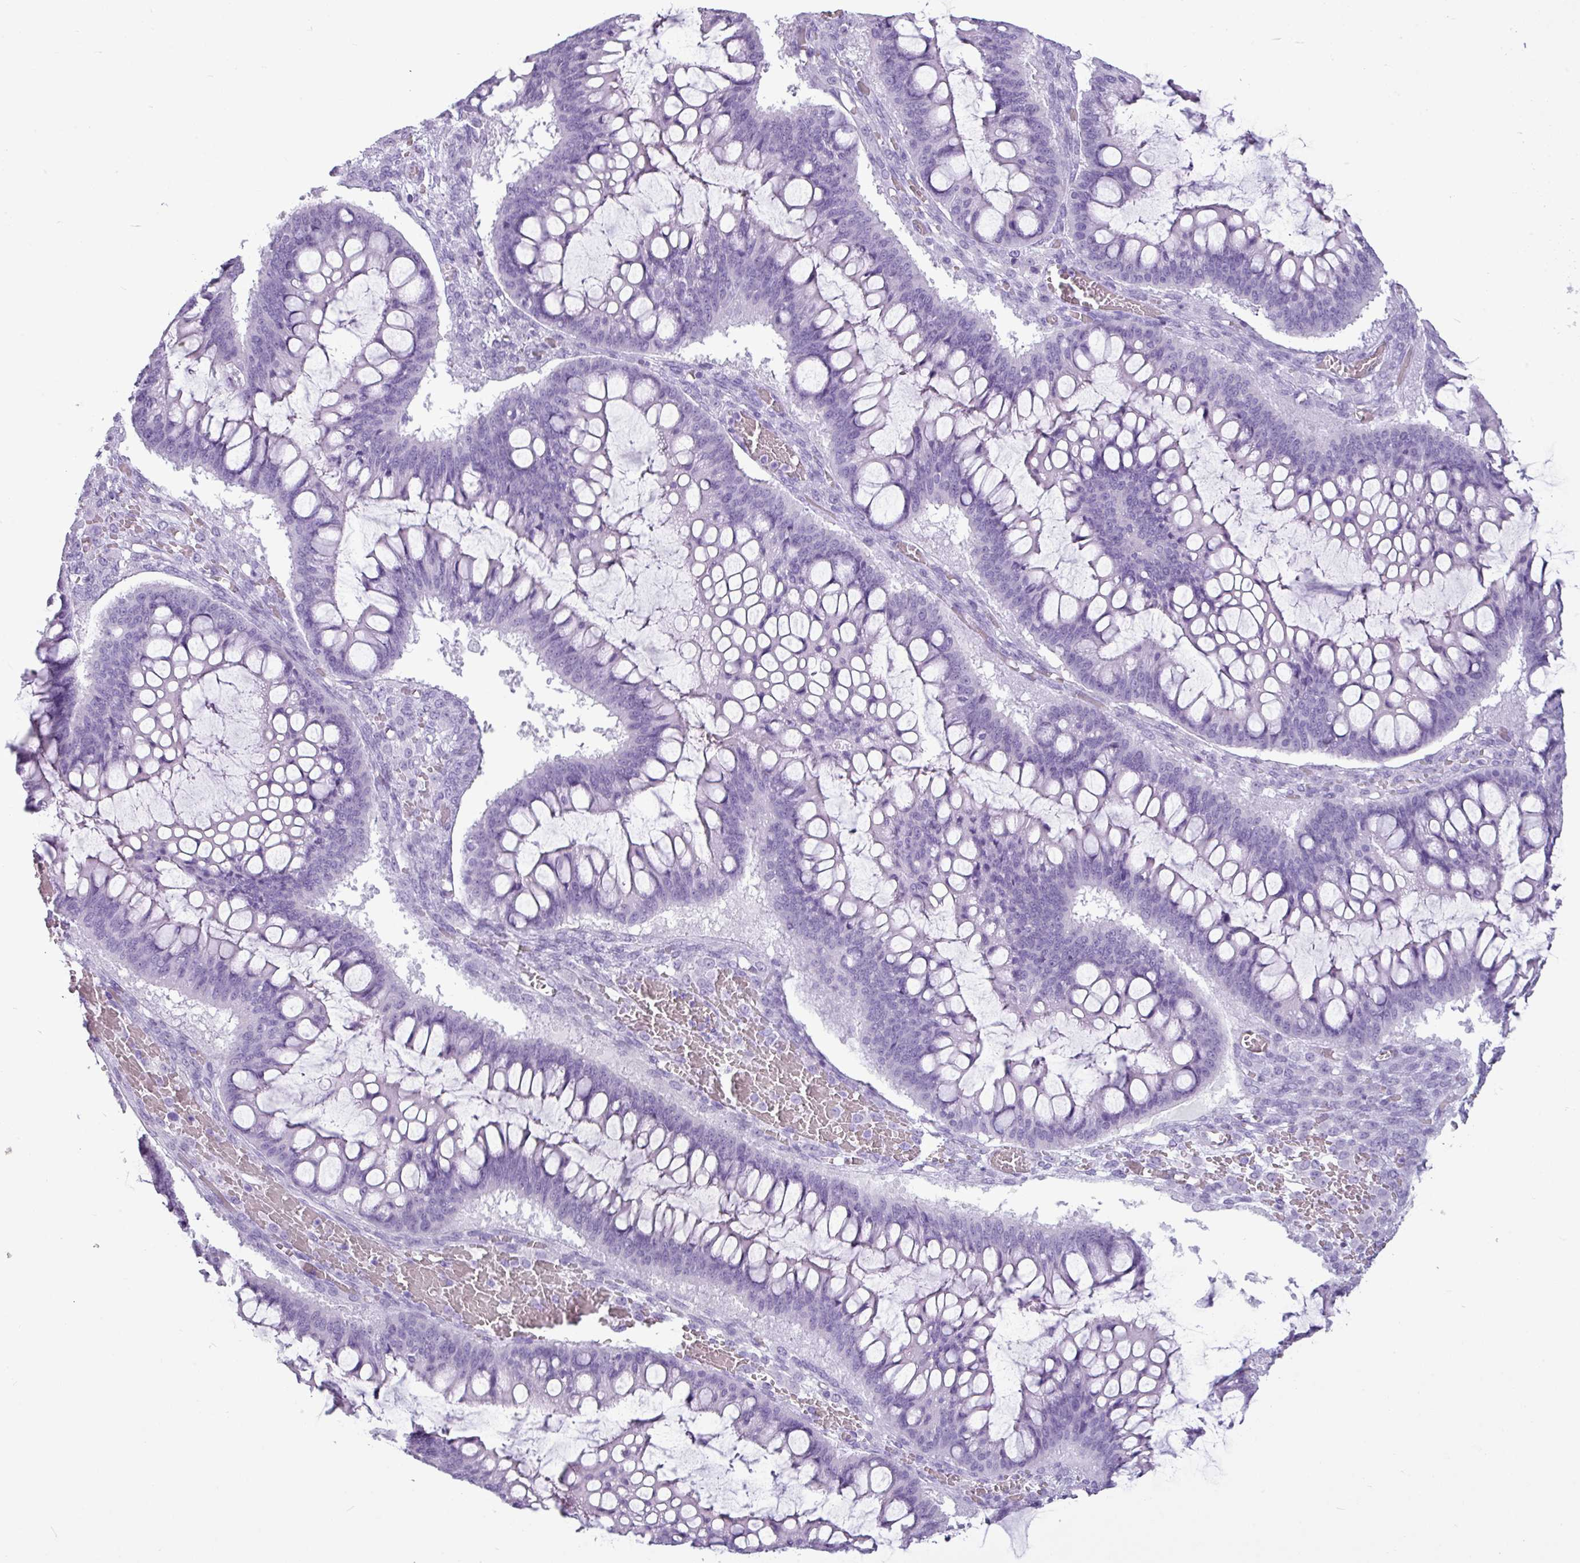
{"staining": {"intensity": "negative", "quantity": "none", "location": "none"}, "tissue": "ovarian cancer", "cell_type": "Tumor cells", "image_type": "cancer", "snomed": [{"axis": "morphology", "description": "Cystadenocarcinoma, mucinous, NOS"}, {"axis": "topography", "description": "Ovary"}], "caption": "This histopathology image is of ovarian cancer (mucinous cystadenocarcinoma) stained with immunohistochemistry (IHC) to label a protein in brown with the nuclei are counter-stained blue. There is no staining in tumor cells. (Immunohistochemistry (ihc), brightfield microscopy, high magnification).", "gene": "AMY1B", "patient": {"sex": "female", "age": 73}}